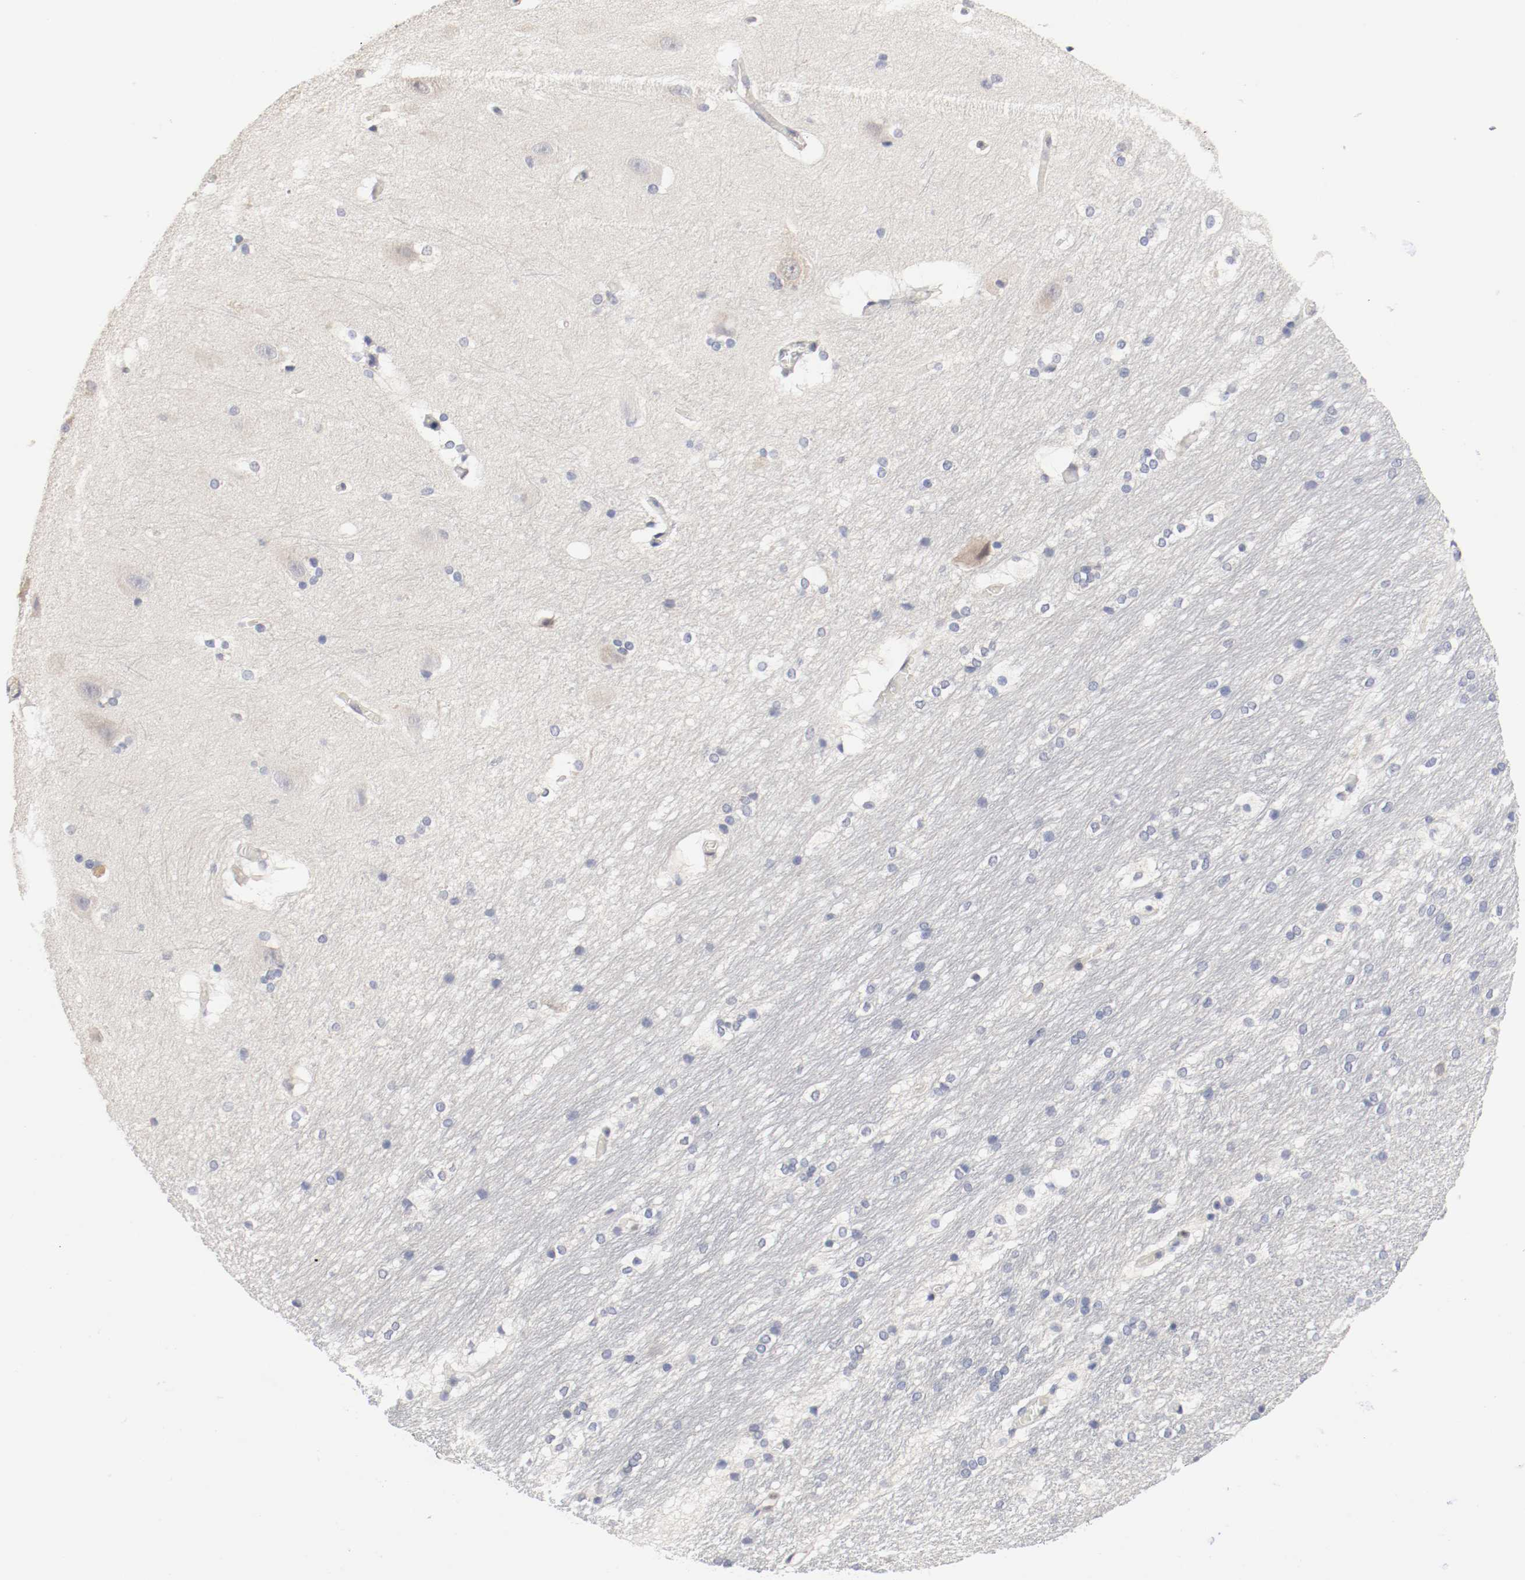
{"staining": {"intensity": "negative", "quantity": "none", "location": "none"}, "tissue": "hippocampus", "cell_type": "Glial cells", "image_type": "normal", "snomed": [{"axis": "morphology", "description": "Normal tissue, NOS"}, {"axis": "topography", "description": "Hippocampus"}], "caption": "A high-resolution histopathology image shows IHC staining of benign hippocampus, which exhibits no significant staining in glial cells. (Stains: DAB (3,3'-diaminobenzidine) immunohistochemistry (IHC) with hematoxylin counter stain, Microscopy: brightfield microscopy at high magnification).", "gene": "FOSL2", "patient": {"sex": "female", "age": 19}}